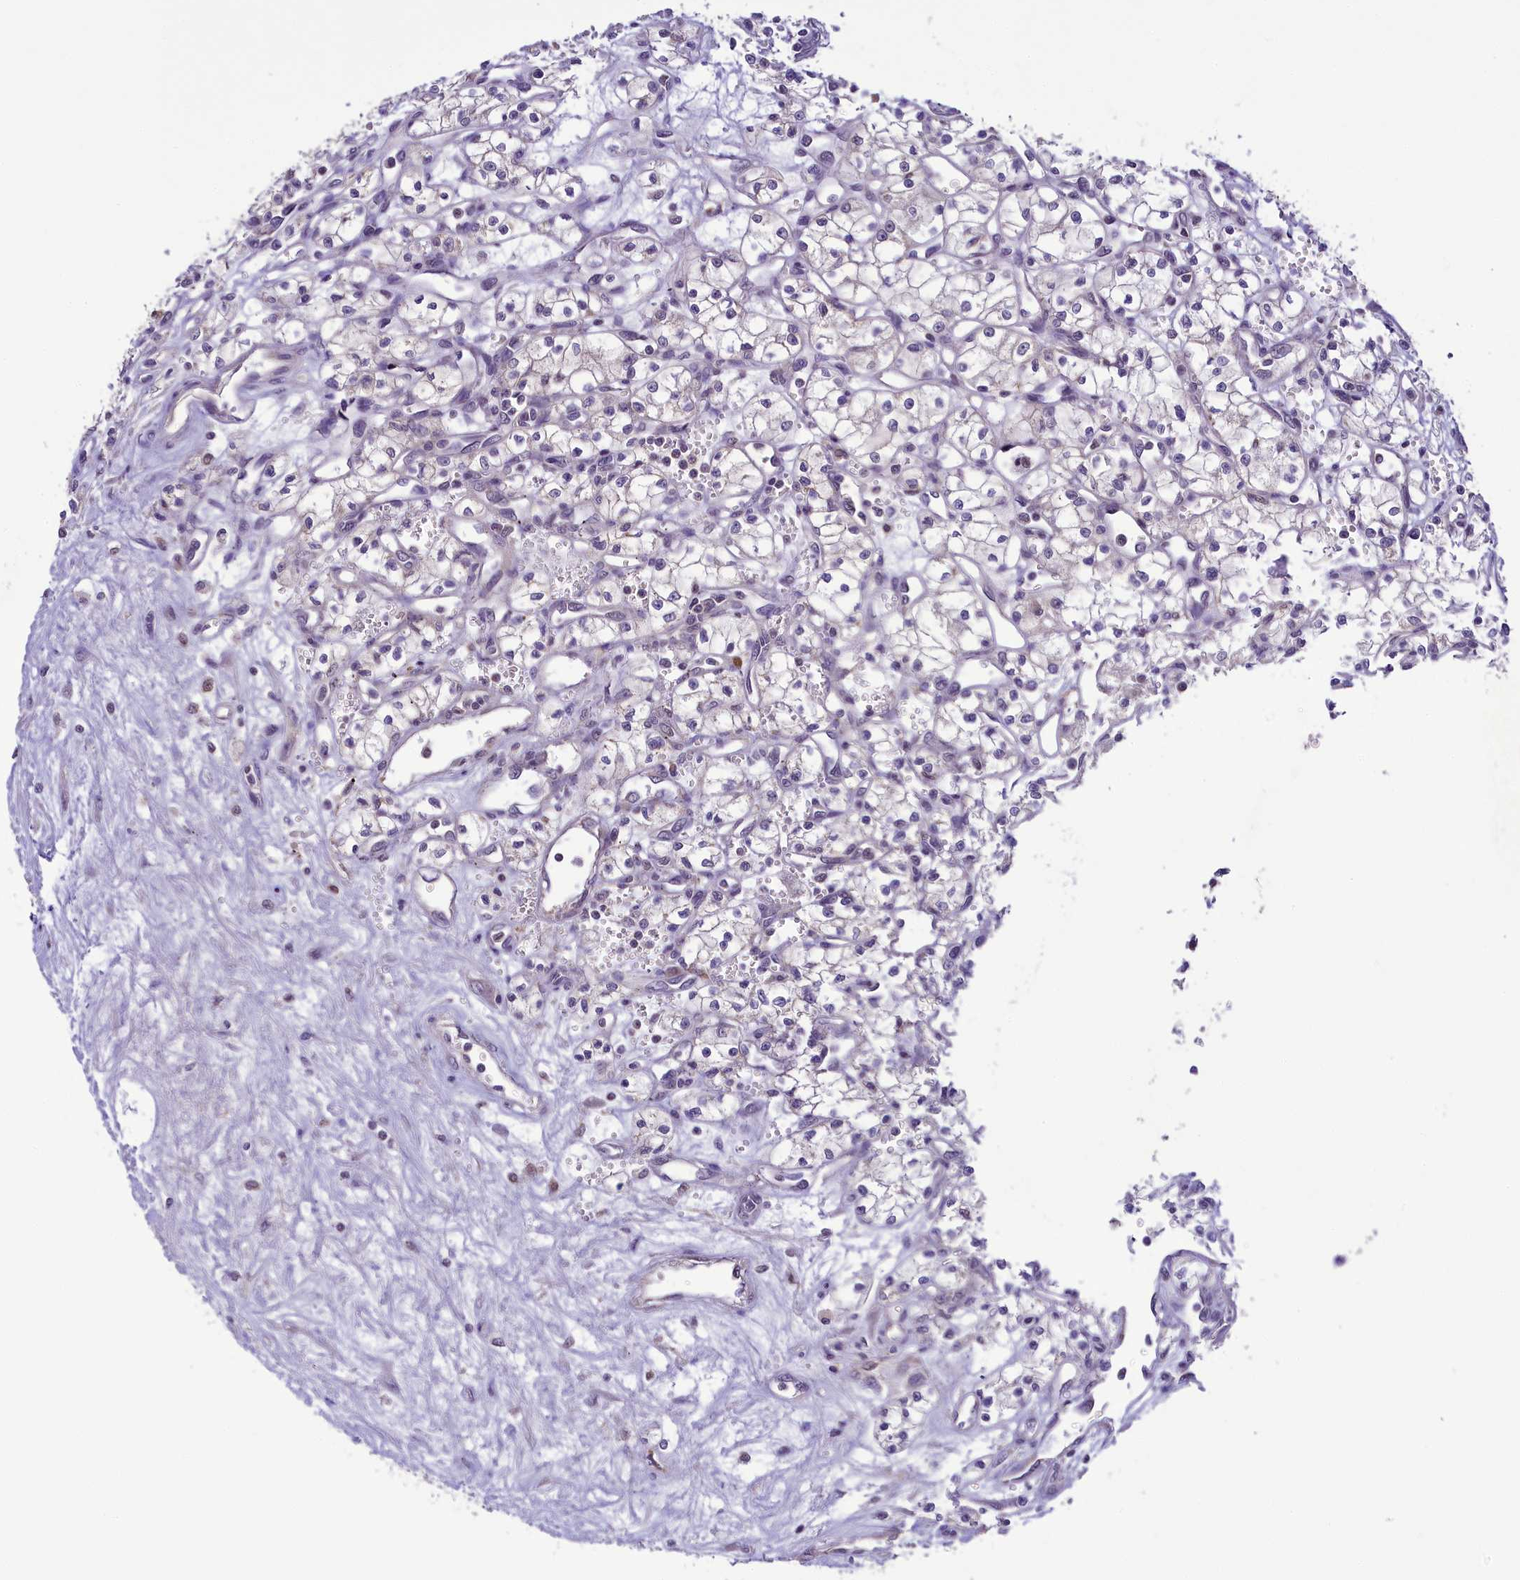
{"staining": {"intensity": "negative", "quantity": "none", "location": "none"}, "tissue": "renal cancer", "cell_type": "Tumor cells", "image_type": "cancer", "snomed": [{"axis": "morphology", "description": "Adenocarcinoma, NOS"}, {"axis": "topography", "description": "Kidney"}], "caption": "An IHC image of renal cancer (adenocarcinoma) is shown. There is no staining in tumor cells of renal cancer (adenocarcinoma).", "gene": "PAF1", "patient": {"sex": "male", "age": 59}}